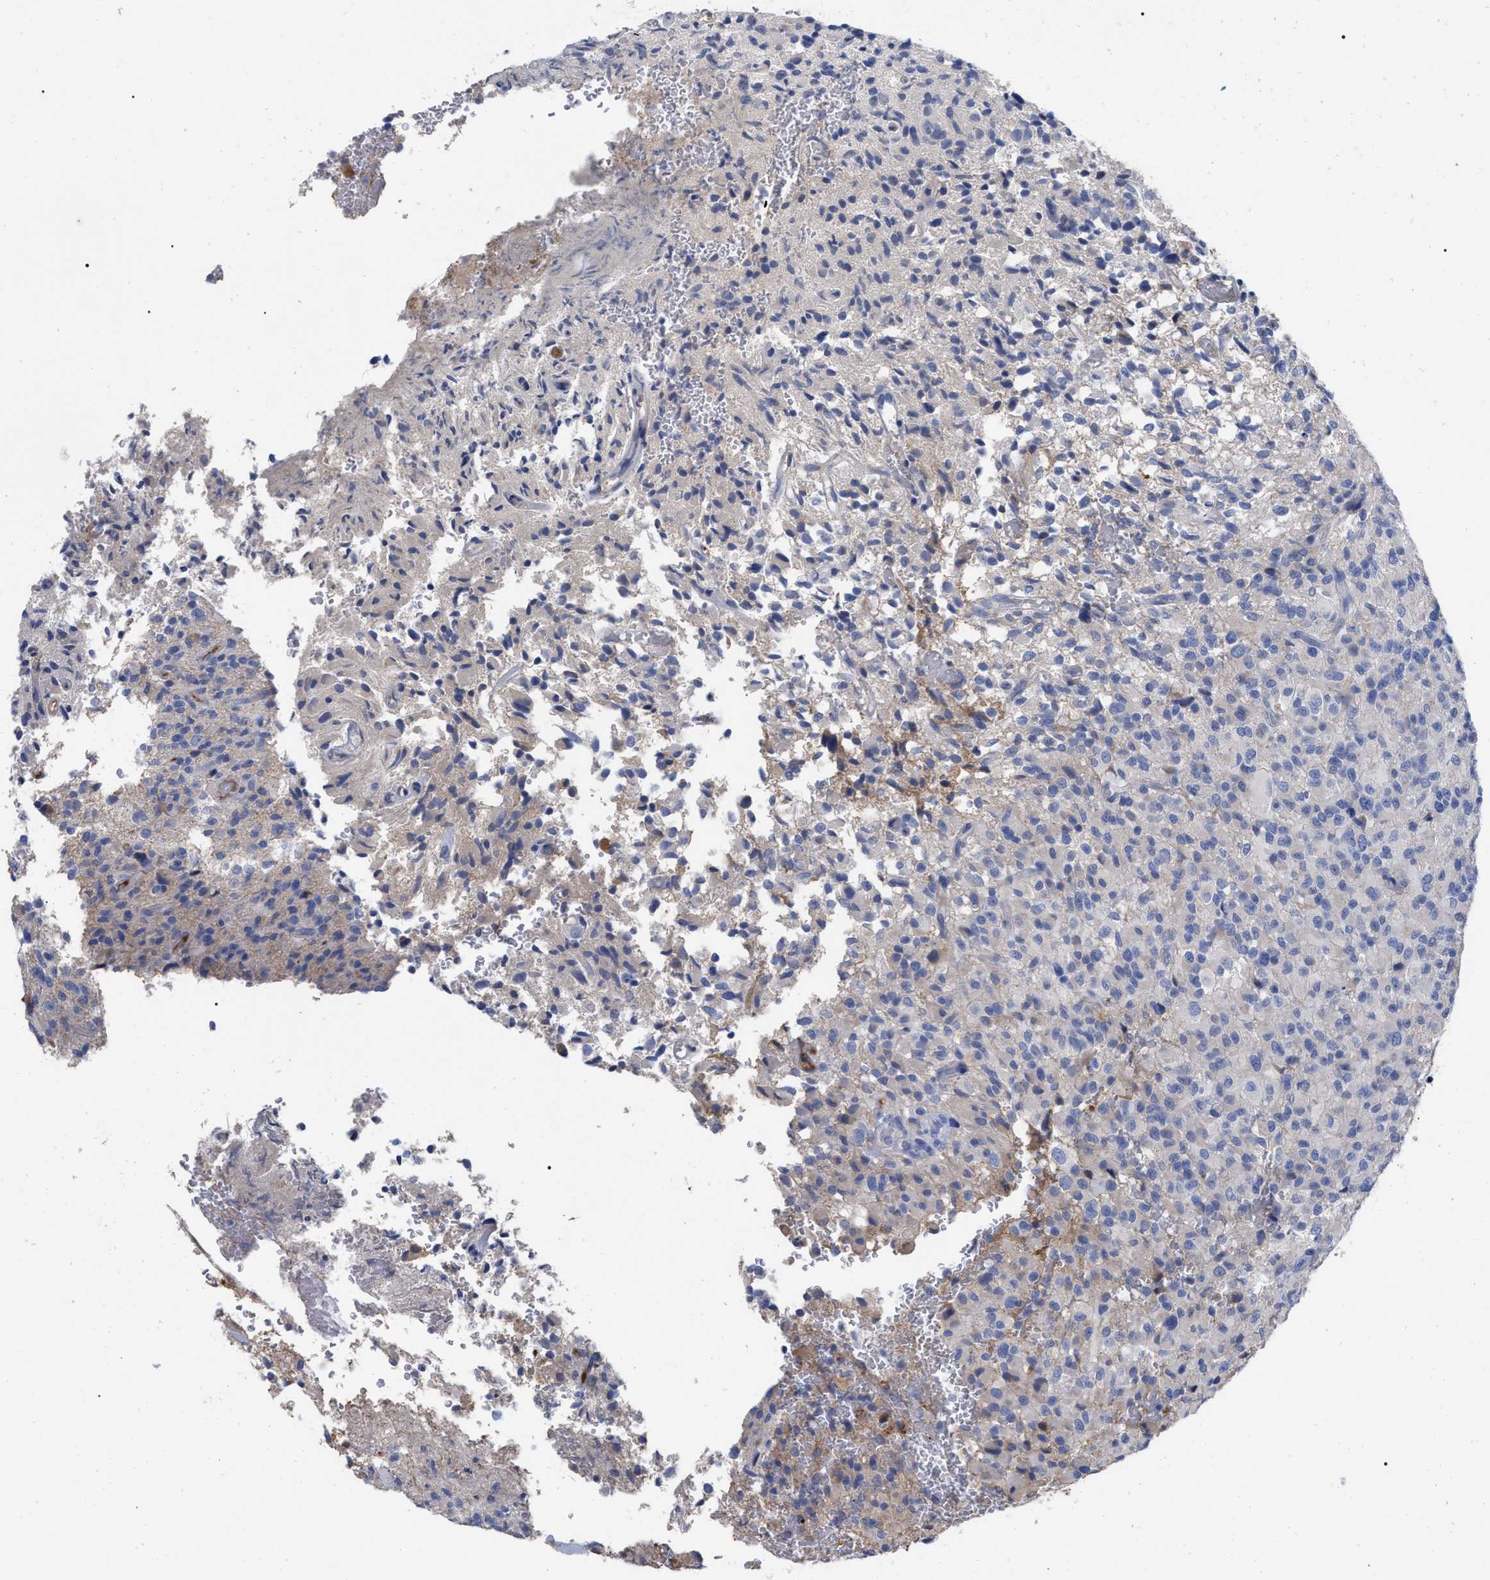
{"staining": {"intensity": "negative", "quantity": "none", "location": "none"}, "tissue": "glioma", "cell_type": "Tumor cells", "image_type": "cancer", "snomed": [{"axis": "morphology", "description": "Glioma, malignant, High grade"}, {"axis": "topography", "description": "Brain"}], "caption": "Photomicrograph shows no significant protein expression in tumor cells of malignant glioma (high-grade).", "gene": "IGHV5-51", "patient": {"sex": "male", "age": 71}}